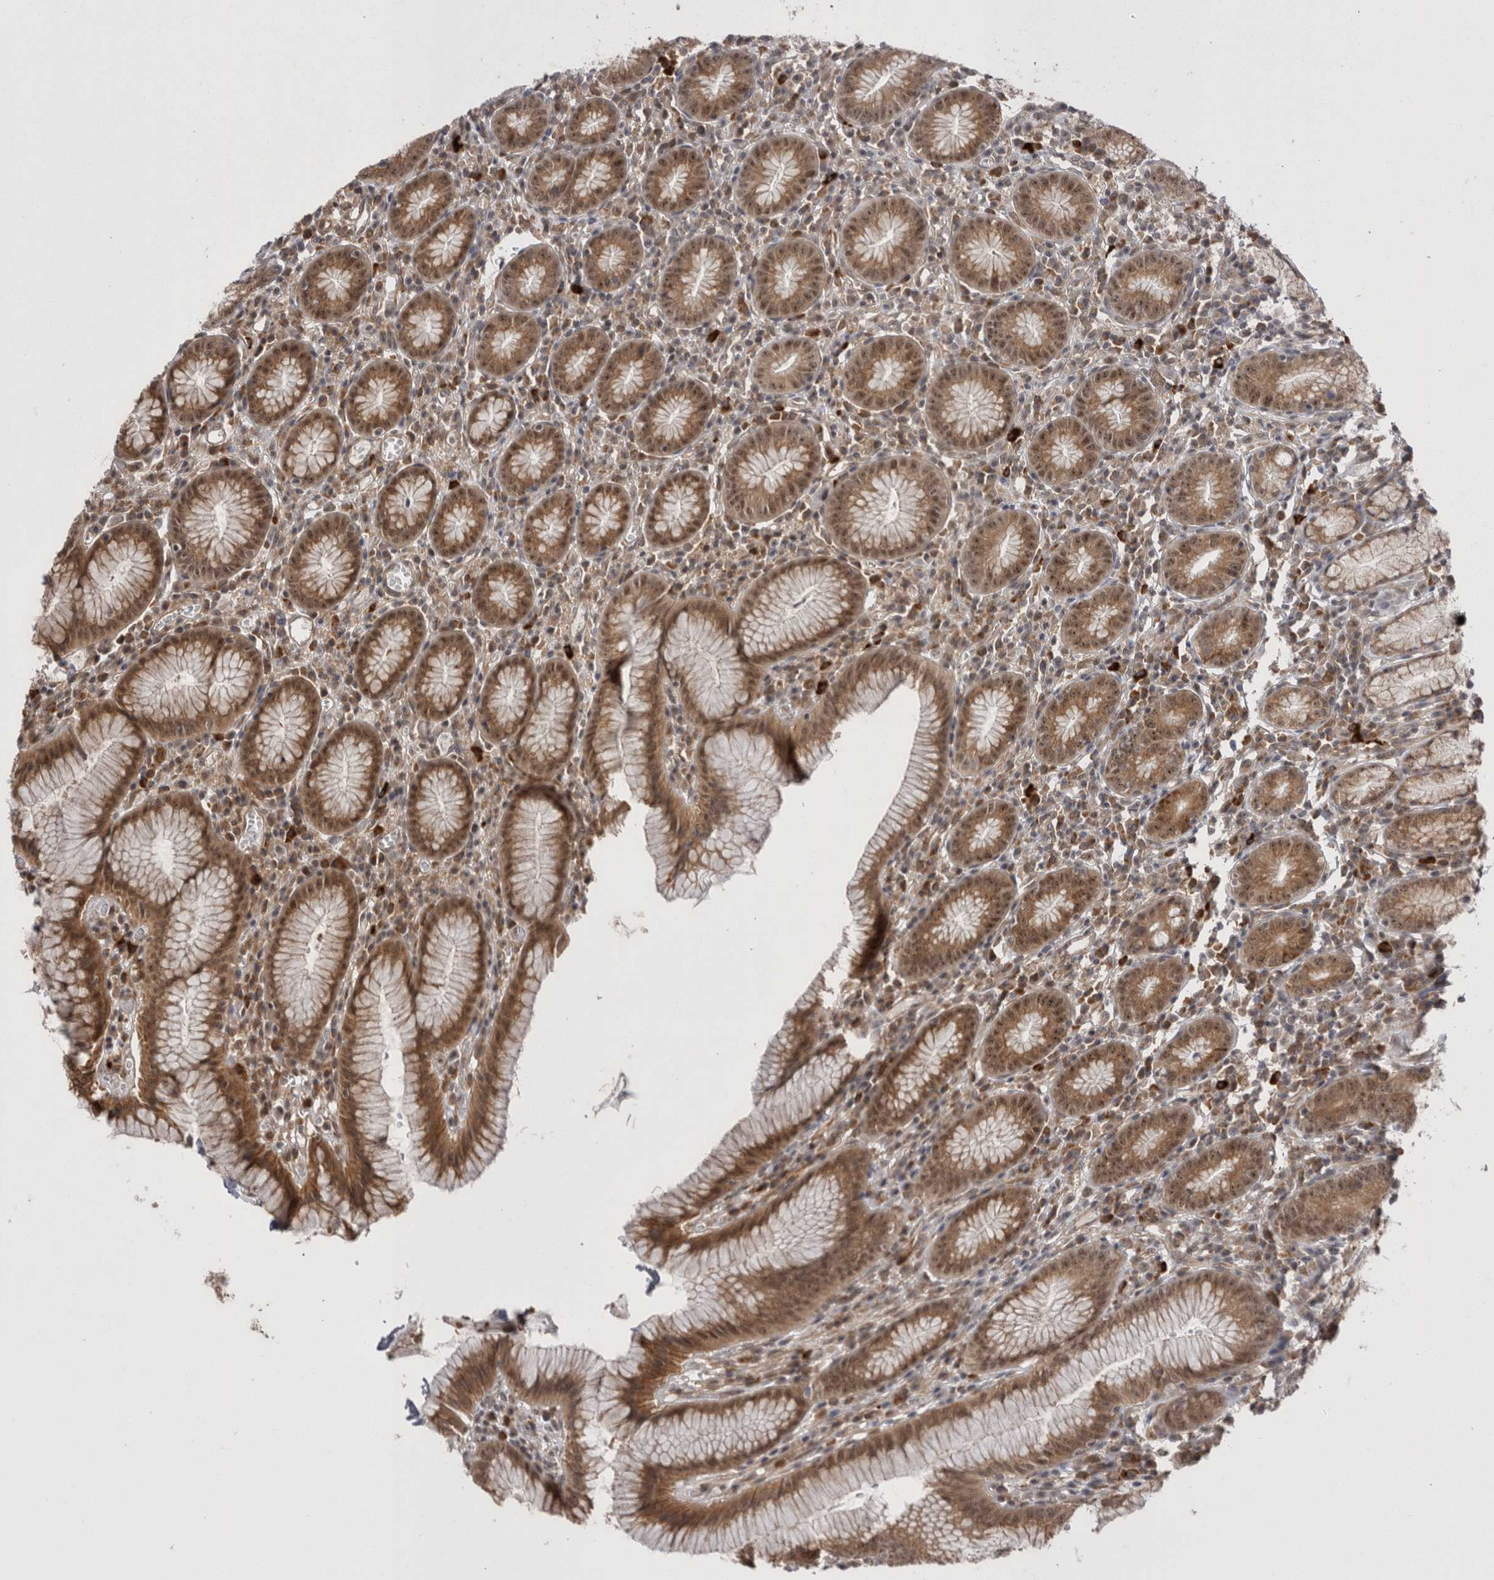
{"staining": {"intensity": "moderate", "quantity": ">75%", "location": "cytoplasmic/membranous,nuclear"}, "tissue": "stomach", "cell_type": "Glandular cells", "image_type": "normal", "snomed": [{"axis": "morphology", "description": "Normal tissue, NOS"}, {"axis": "topography", "description": "Stomach"}], "caption": "Immunohistochemical staining of benign human stomach exhibits moderate cytoplasmic/membranous,nuclear protein expression in about >75% of glandular cells.", "gene": "EXOSC4", "patient": {"sex": "male", "age": 55}}